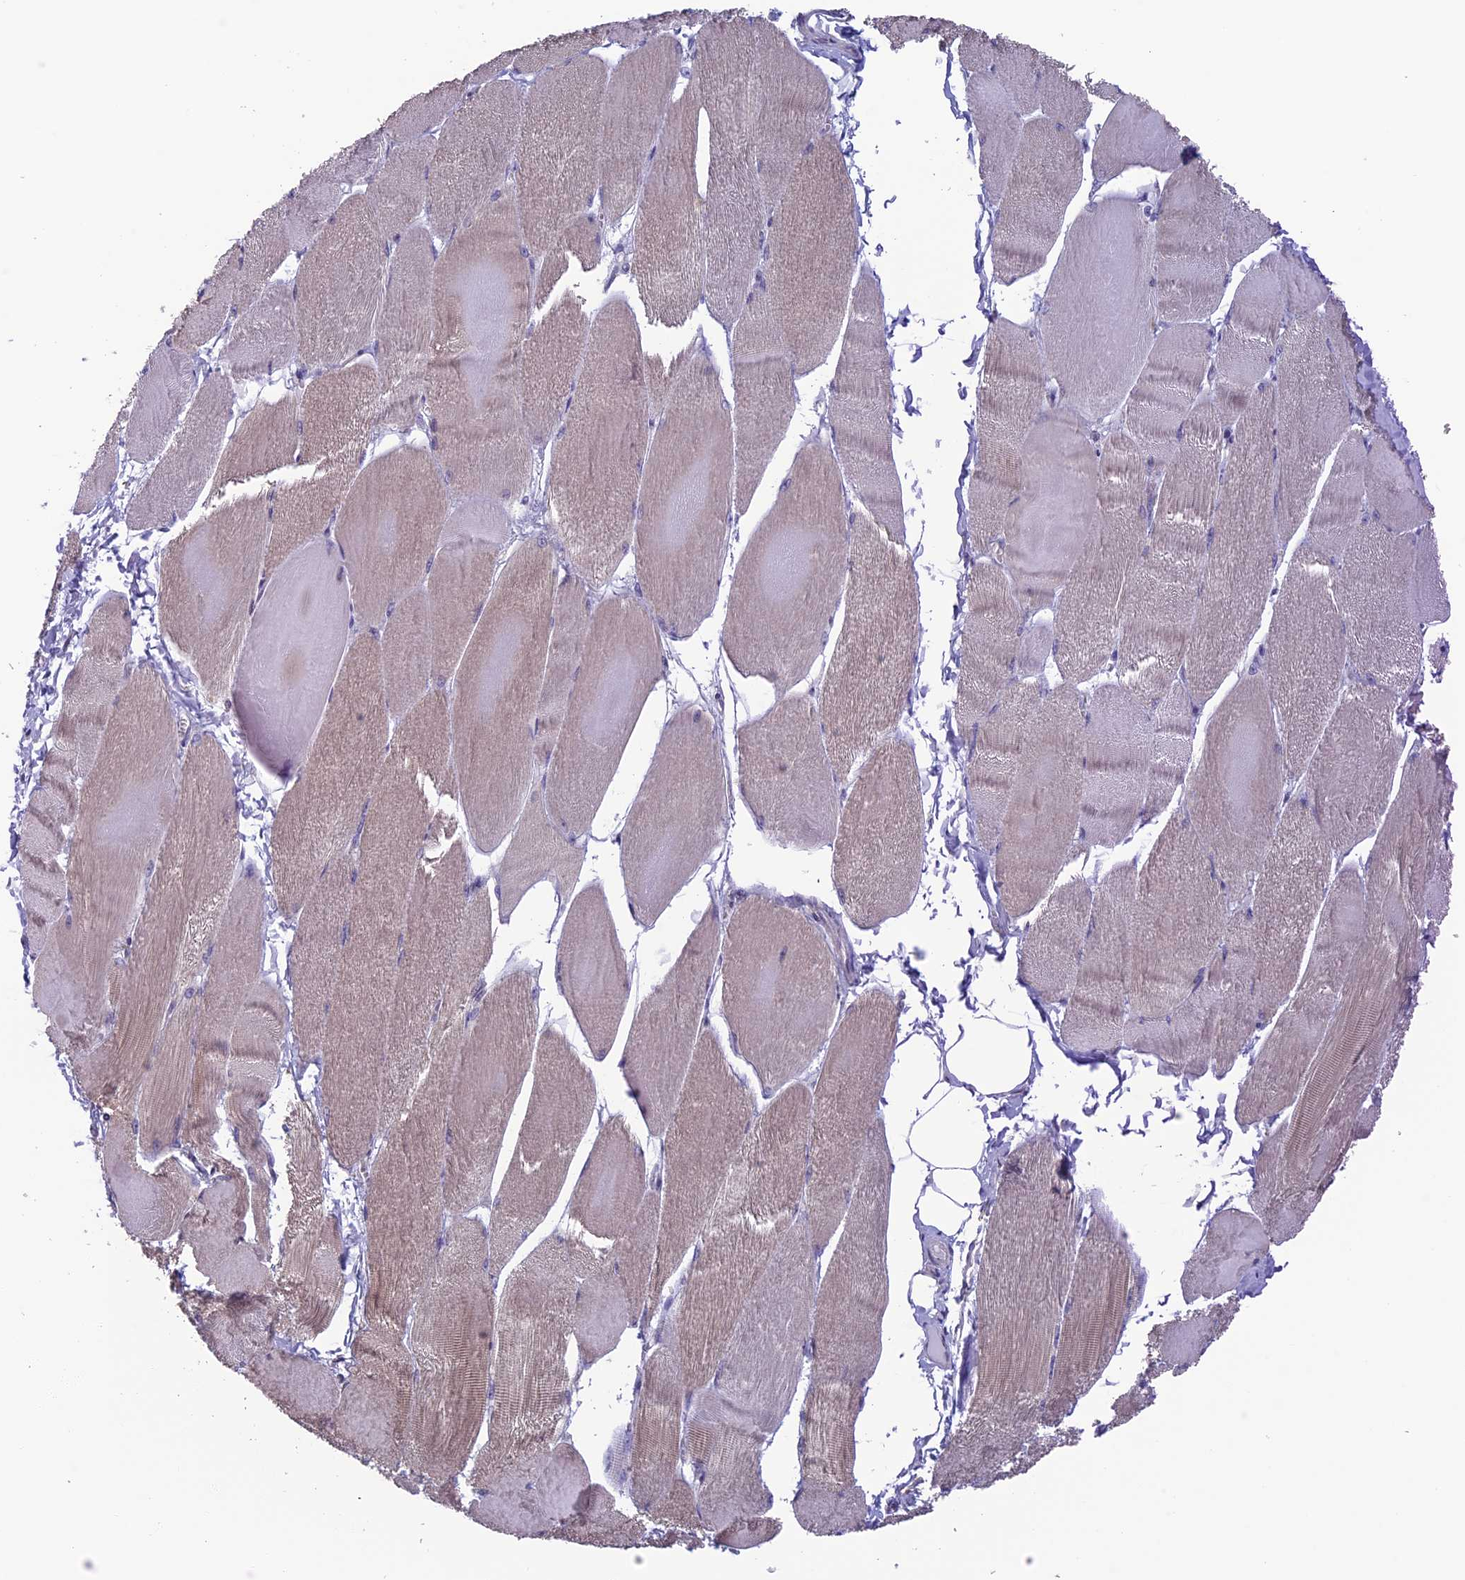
{"staining": {"intensity": "weak", "quantity": "25%-75%", "location": "cytoplasmic/membranous"}, "tissue": "skeletal muscle", "cell_type": "Myocytes", "image_type": "normal", "snomed": [{"axis": "morphology", "description": "Normal tissue, NOS"}, {"axis": "morphology", "description": "Basal cell carcinoma"}, {"axis": "topography", "description": "Skeletal muscle"}], "caption": "Immunohistochemical staining of unremarkable human skeletal muscle reveals weak cytoplasmic/membranous protein positivity in approximately 25%-75% of myocytes. (DAB IHC with brightfield microscopy, high magnification).", "gene": "SLC1A6", "patient": {"sex": "female", "age": 64}}